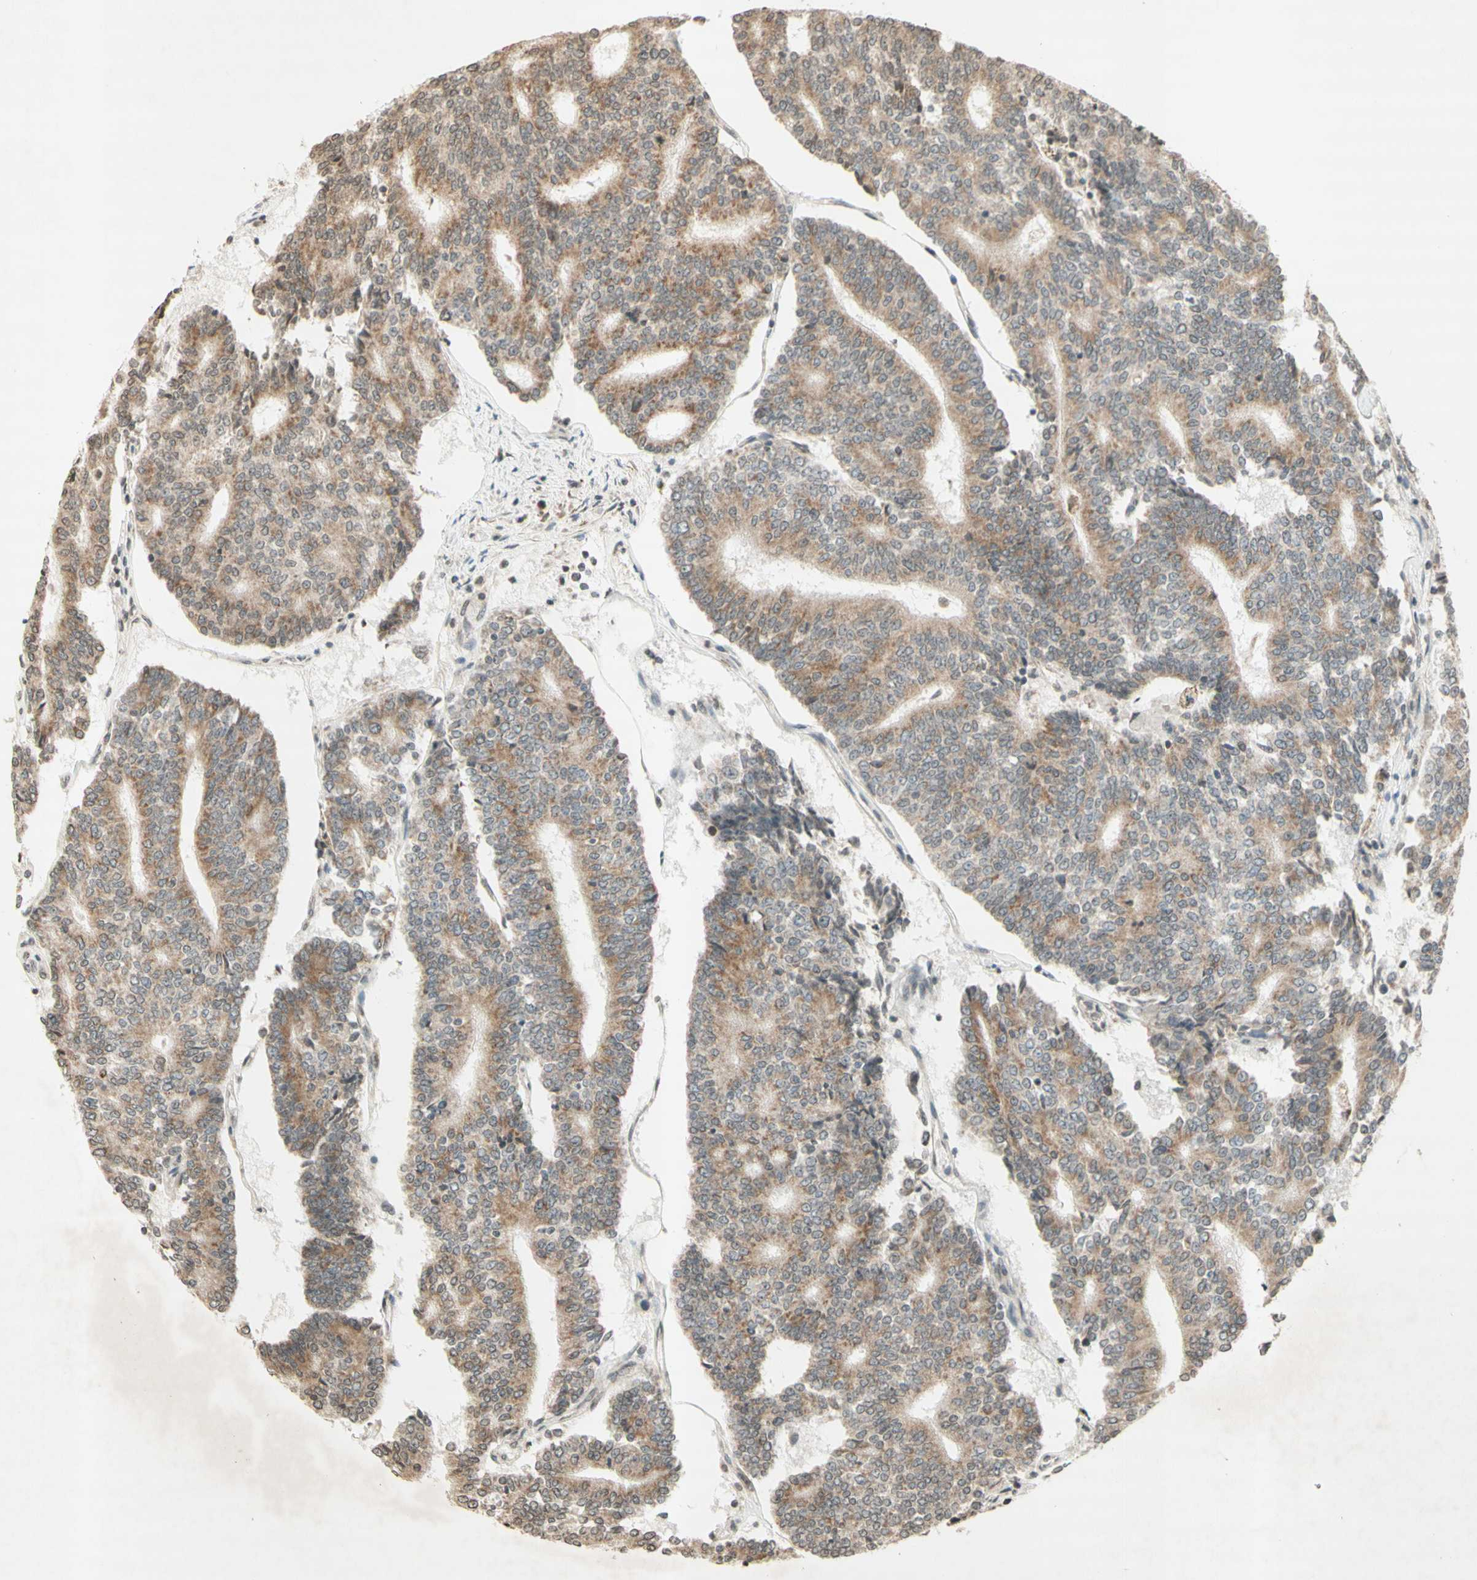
{"staining": {"intensity": "moderate", "quantity": "25%-75%", "location": "cytoplasmic/membranous"}, "tissue": "prostate cancer", "cell_type": "Tumor cells", "image_type": "cancer", "snomed": [{"axis": "morphology", "description": "Normal tissue, NOS"}, {"axis": "morphology", "description": "Adenocarcinoma, High grade"}, {"axis": "topography", "description": "Prostate"}, {"axis": "topography", "description": "Seminal veicle"}], "caption": "Immunohistochemical staining of prostate cancer (adenocarcinoma (high-grade)) shows moderate cytoplasmic/membranous protein expression in about 25%-75% of tumor cells.", "gene": "CCNI", "patient": {"sex": "male", "age": 55}}